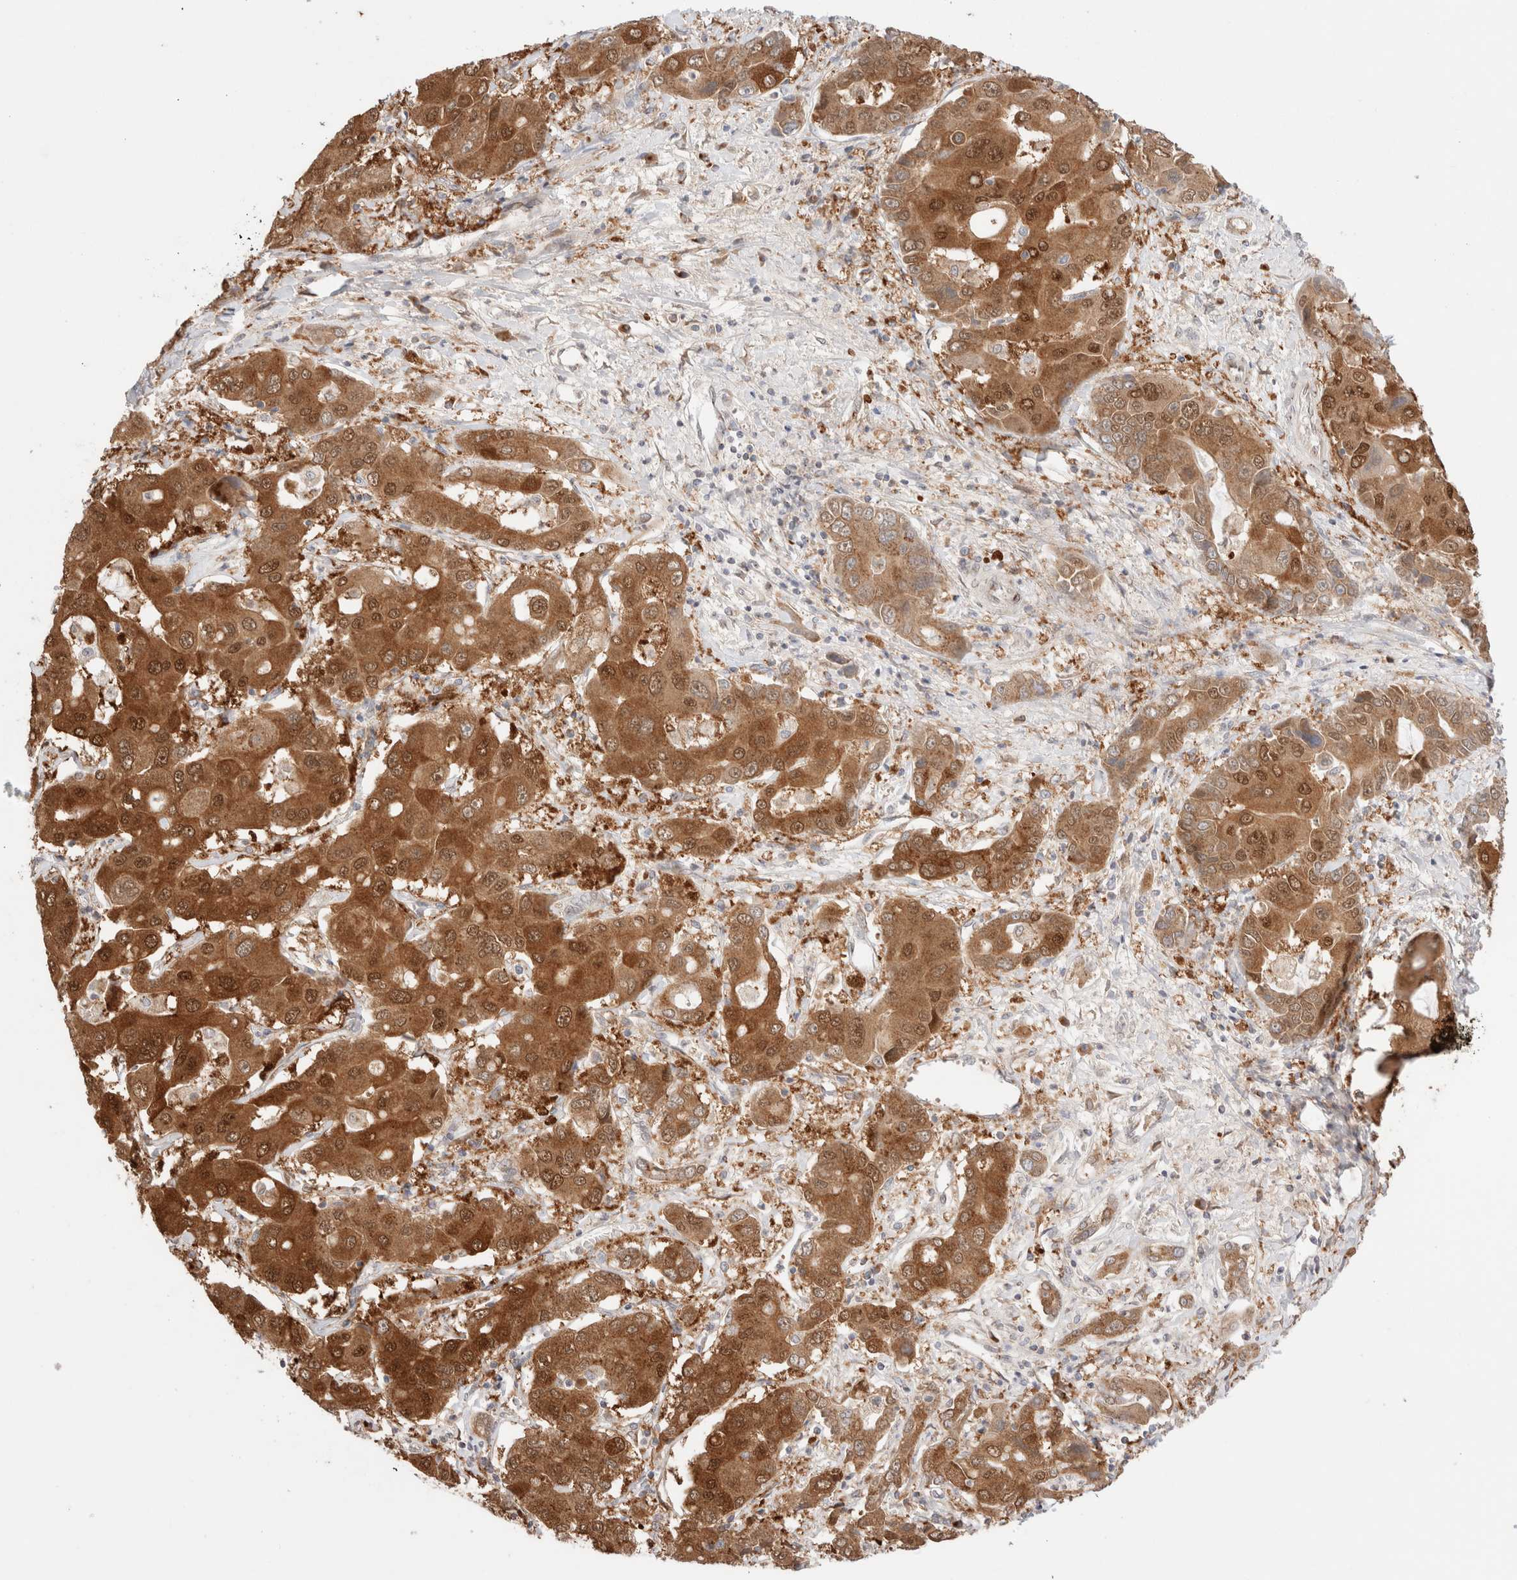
{"staining": {"intensity": "strong", "quantity": ">75%", "location": "cytoplasmic/membranous,nuclear"}, "tissue": "liver cancer", "cell_type": "Tumor cells", "image_type": "cancer", "snomed": [{"axis": "morphology", "description": "Cholangiocarcinoma"}, {"axis": "topography", "description": "Liver"}], "caption": "A histopathology image showing strong cytoplasmic/membranous and nuclear expression in about >75% of tumor cells in liver cholangiocarcinoma, as visualized by brown immunohistochemical staining.", "gene": "LMAN2L", "patient": {"sex": "male", "age": 67}}